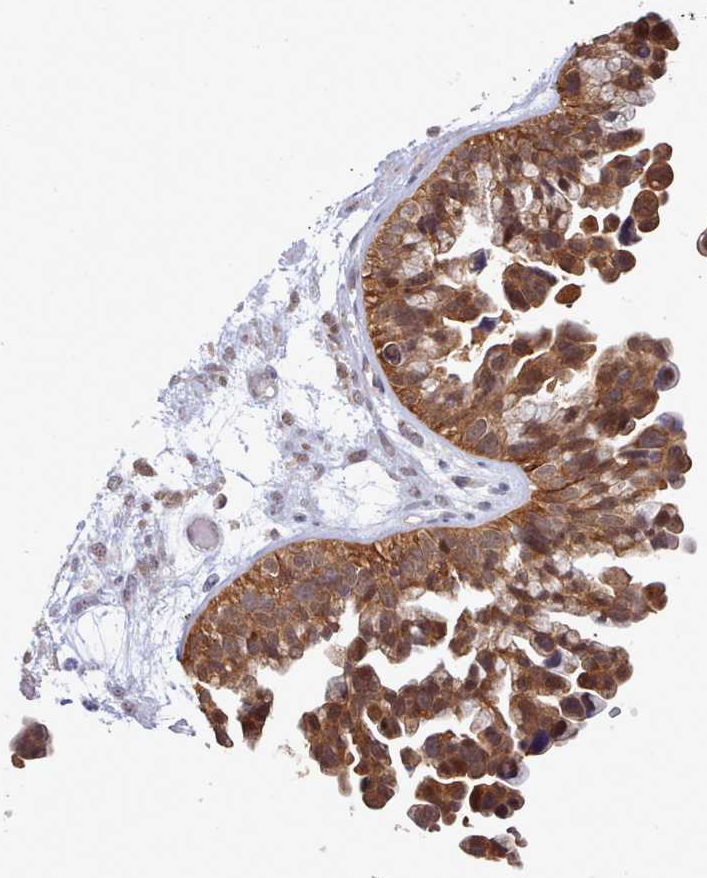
{"staining": {"intensity": "strong", "quantity": ">75%", "location": "cytoplasmic/membranous,nuclear"}, "tissue": "ovarian cancer", "cell_type": "Tumor cells", "image_type": "cancer", "snomed": [{"axis": "morphology", "description": "Cystadenocarcinoma, serous, NOS"}, {"axis": "topography", "description": "Ovary"}], "caption": "This is a photomicrograph of immunohistochemistry staining of ovarian cancer, which shows strong staining in the cytoplasmic/membranous and nuclear of tumor cells.", "gene": "CES3", "patient": {"sex": "female", "age": 56}}